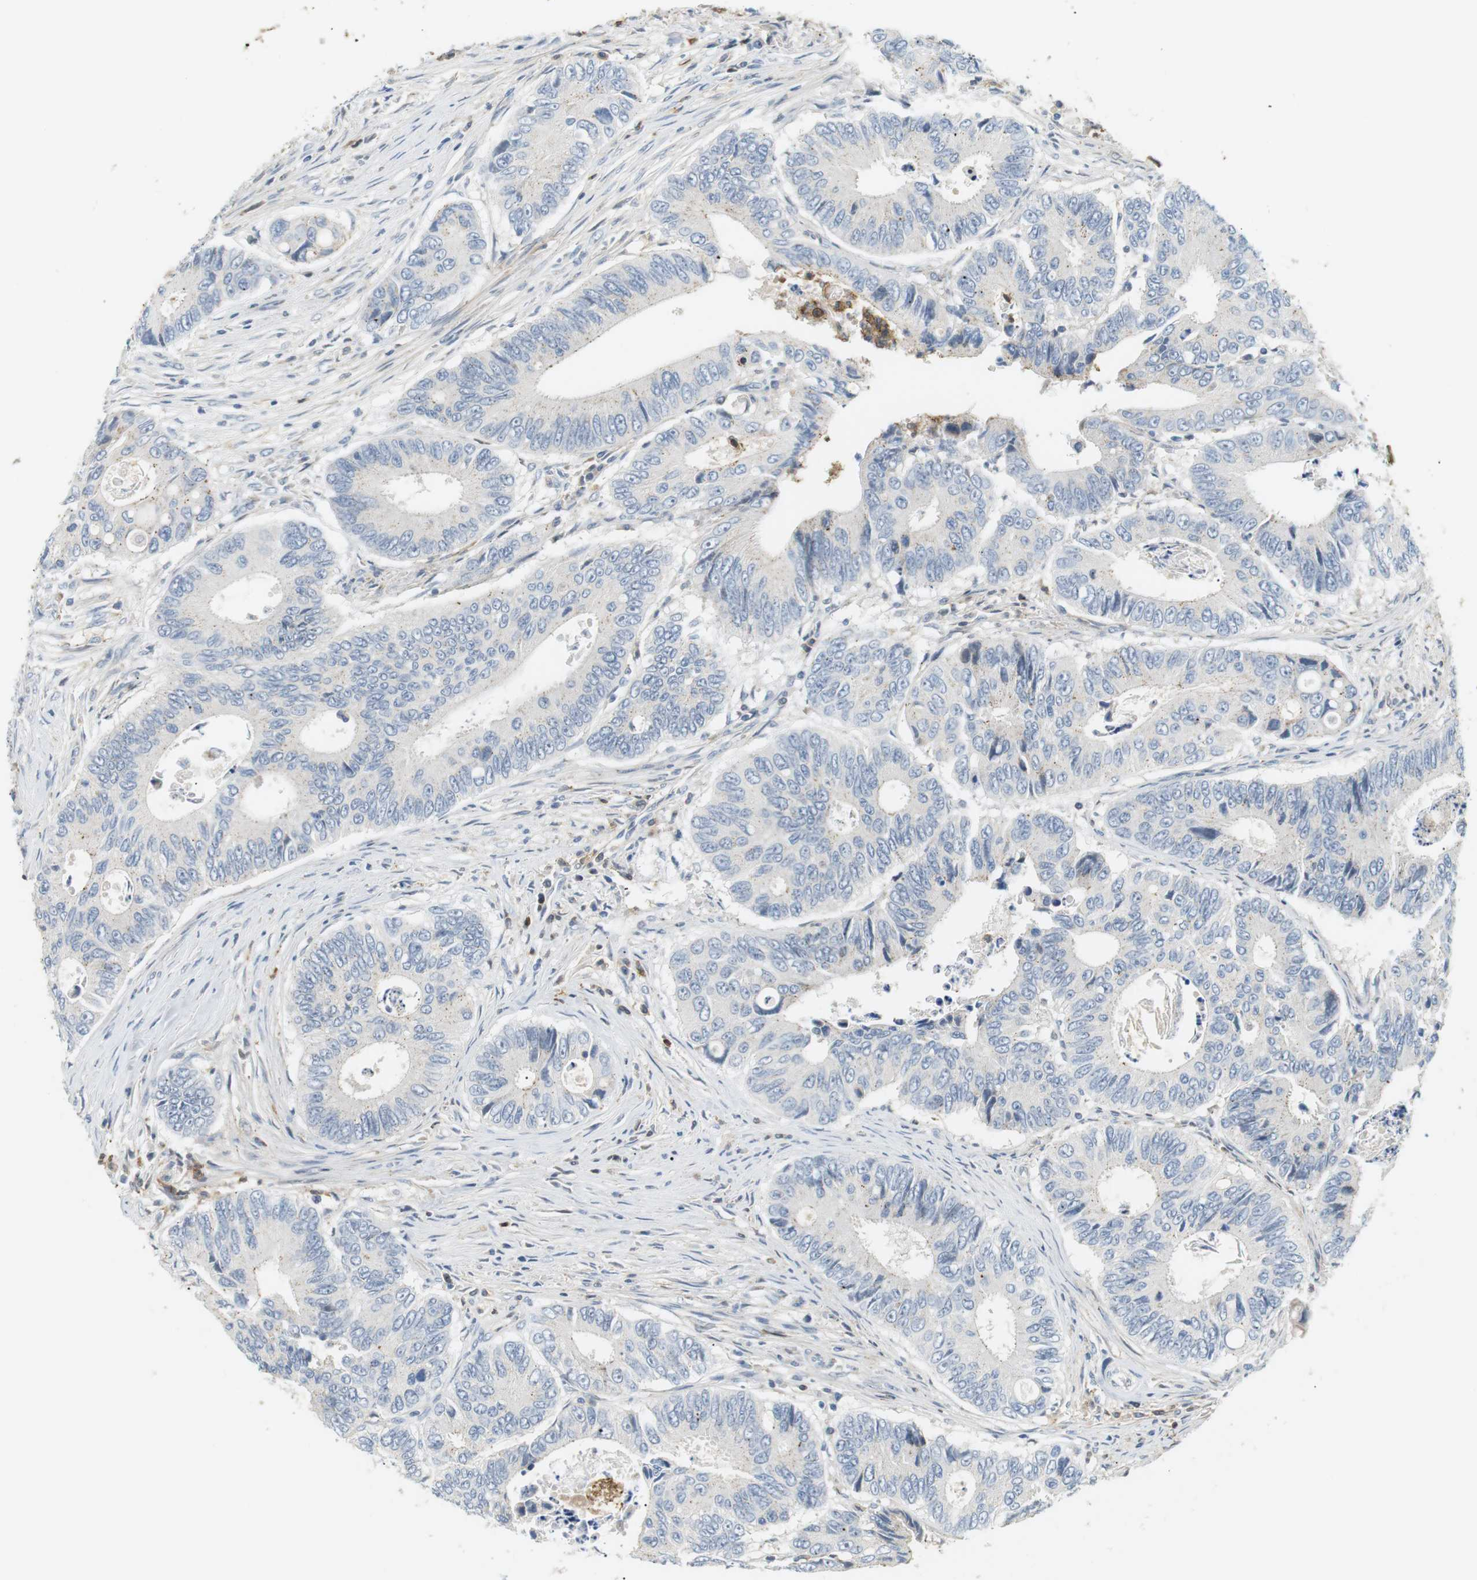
{"staining": {"intensity": "negative", "quantity": "none", "location": "none"}, "tissue": "colorectal cancer", "cell_type": "Tumor cells", "image_type": "cancer", "snomed": [{"axis": "morphology", "description": "Inflammation, NOS"}, {"axis": "morphology", "description": "Adenocarcinoma, NOS"}, {"axis": "topography", "description": "Colon"}], "caption": "High magnification brightfield microscopy of colorectal cancer stained with DAB (brown) and counterstained with hematoxylin (blue): tumor cells show no significant staining.", "gene": "P2RY1", "patient": {"sex": "male", "age": 72}}